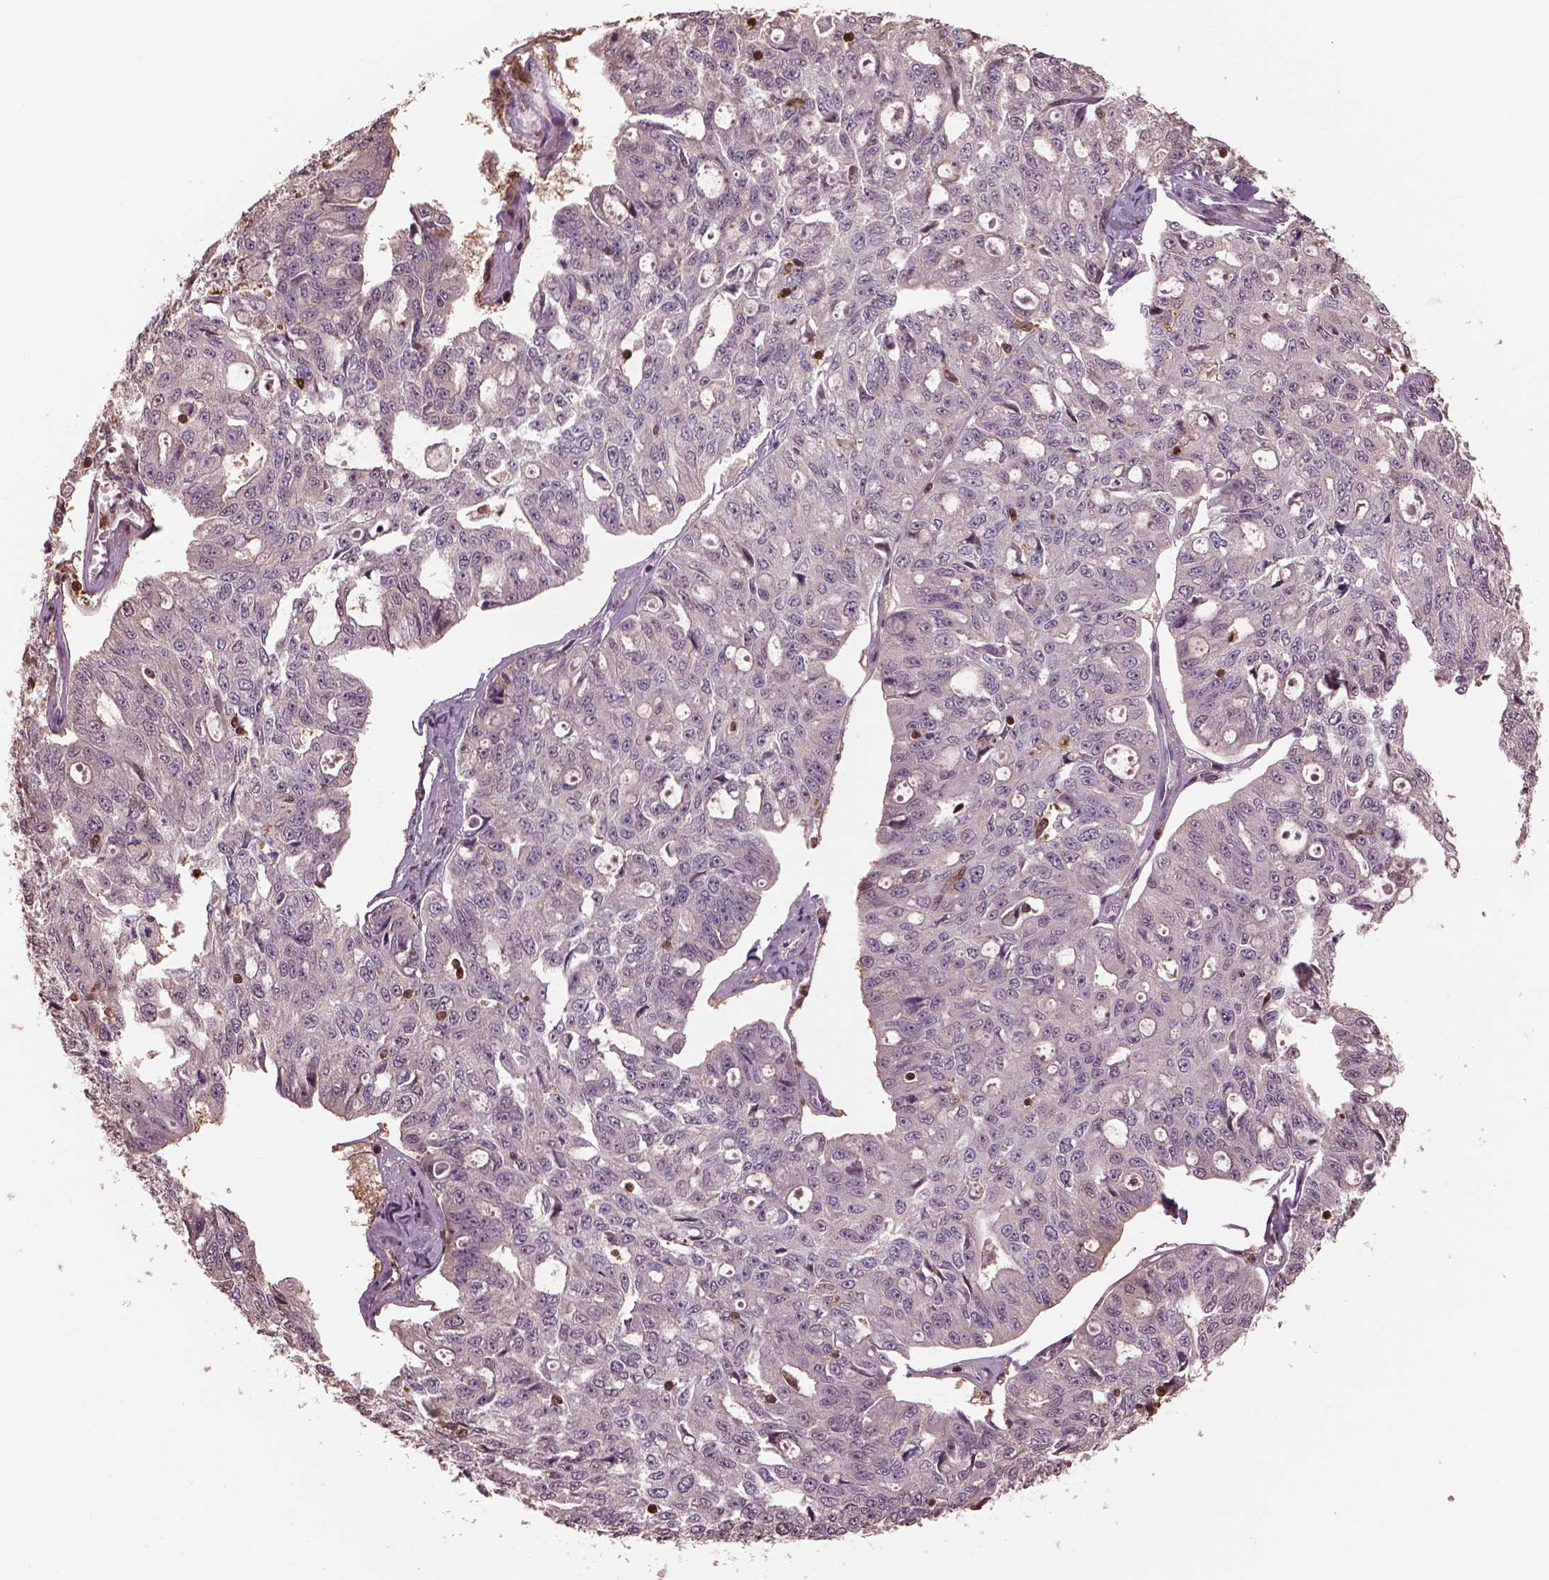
{"staining": {"intensity": "negative", "quantity": "none", "location": "none"}, "tissue": "ovarian cancer", "cell_type": "Tumor cells", "image_type": "cancer", "snomed": [{"axis": "morphology", "description": "Carcinoma, endometroid"}, {"axis": "topography", "description": "Ovary"}], "caption": "This is an immunohistochemistry (IHC) photomicrograph of ovarian endometroid carcinoma. There is no staining in tumor cells.", "gene": "IL31RA", "patient": {"sex": "female", "age": 65}}